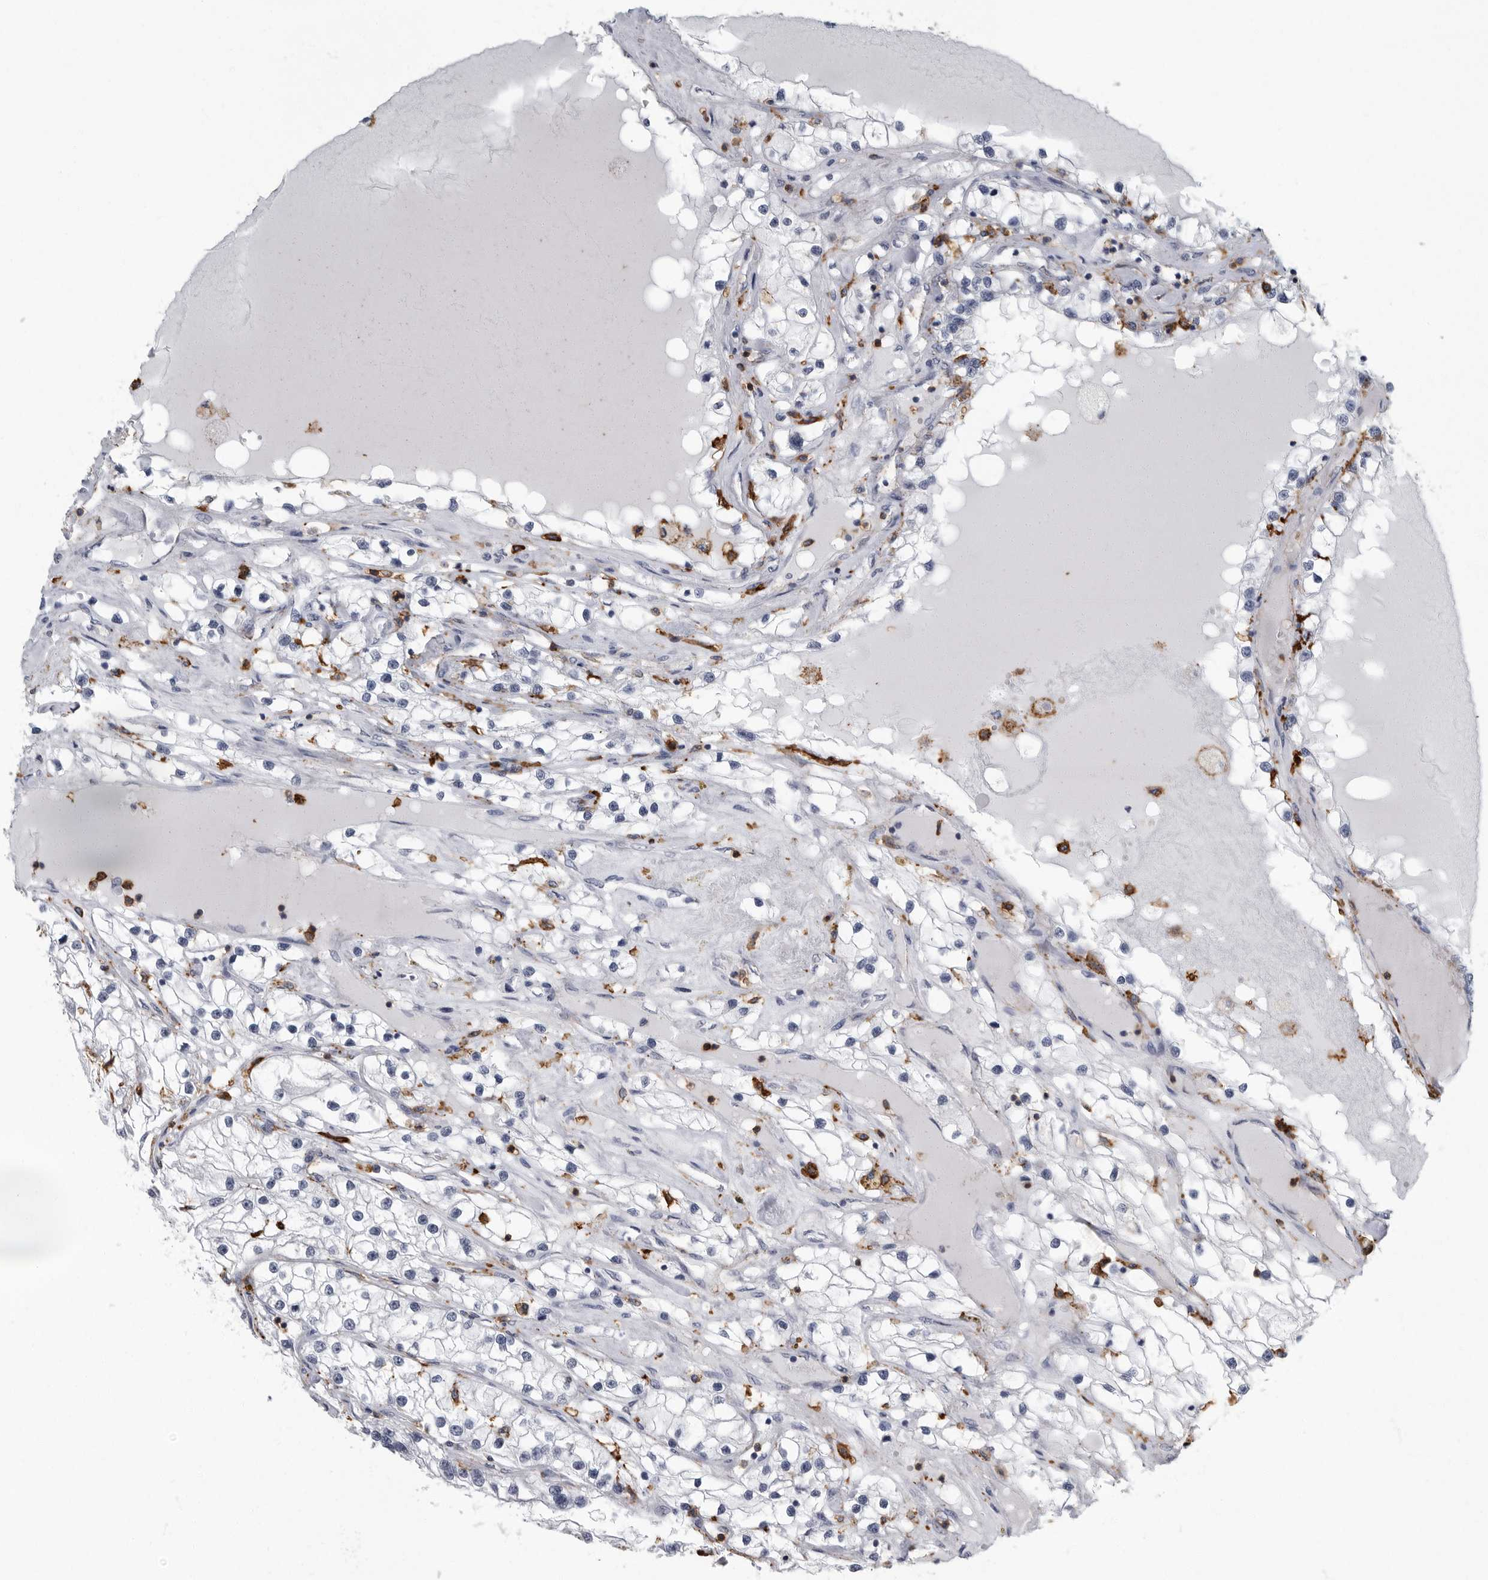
{"staining": {"intensity": "negative", "quantity": "none", "location": "none"}, "tissue": "renal cancer", "cell_type": "Tumor cells", "image_type": "cancer", "snomed": [{"axis": "morphology", "description": "Adenocarcinoma, NOS"}, {"axis": "topography", "description": "Kidney"}], "caption": "Protein analysis of adenocarcinoma (renal) shows no significant staining in tumor cells.", "gene": "FCER1G", "patient": {"sex": "male", "age": 68}}